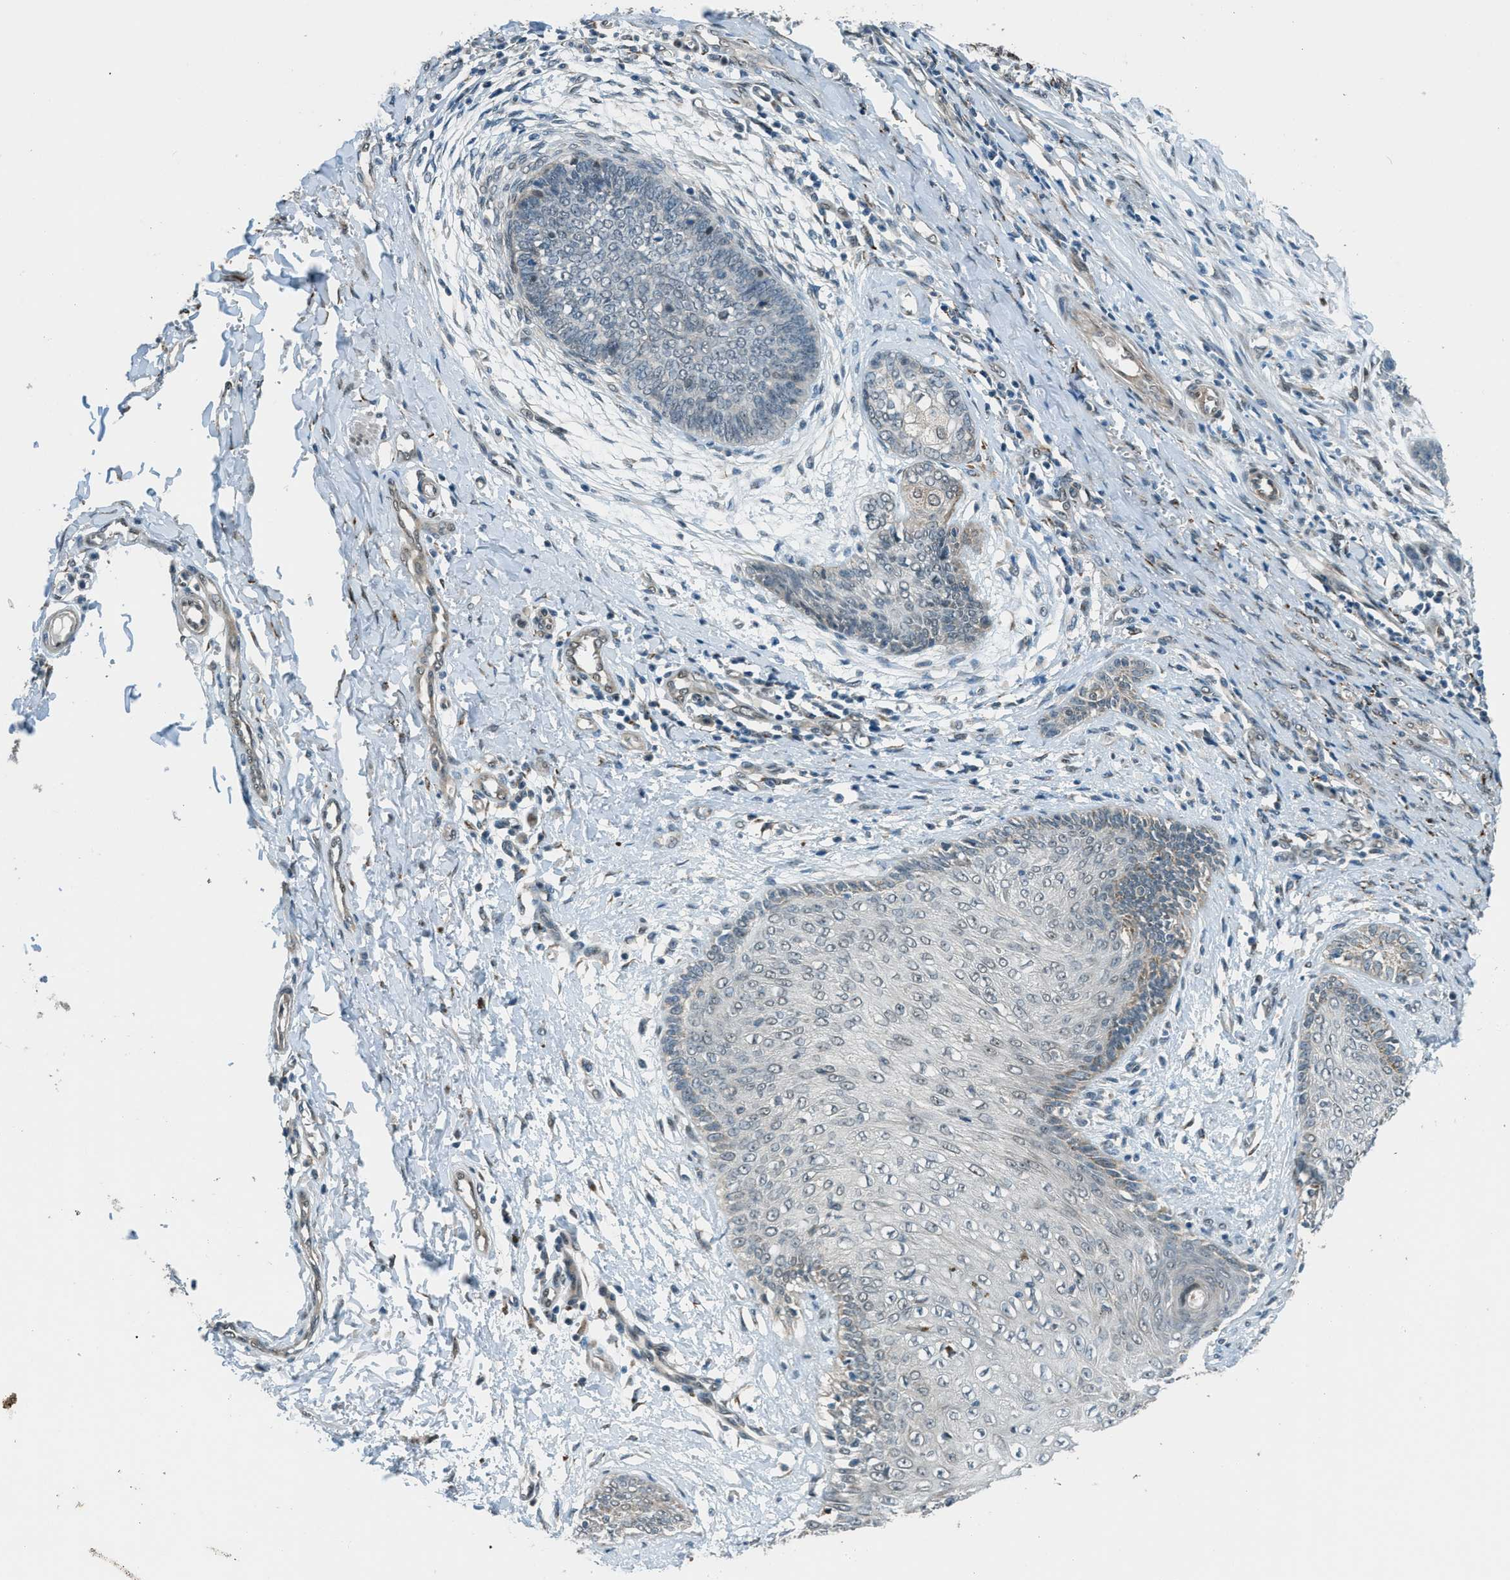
{"staining": {"intensity": "negative", "quantity": "none", "location": "none"}, "tissue": "skin cancer", "cell_type": "Tumor cells", "image_type": "cancer", "snomed": [{"axis": "morphology", "description": "Basal cell carcinoma"}, {"axis": "topography", "description": "Skin"}], "caption": "There is no significant positivity in tumor cells of skin basal cell carcinoma.", "gene": "NPEPL1", "patient": {"sex": "female", "age": 64}}